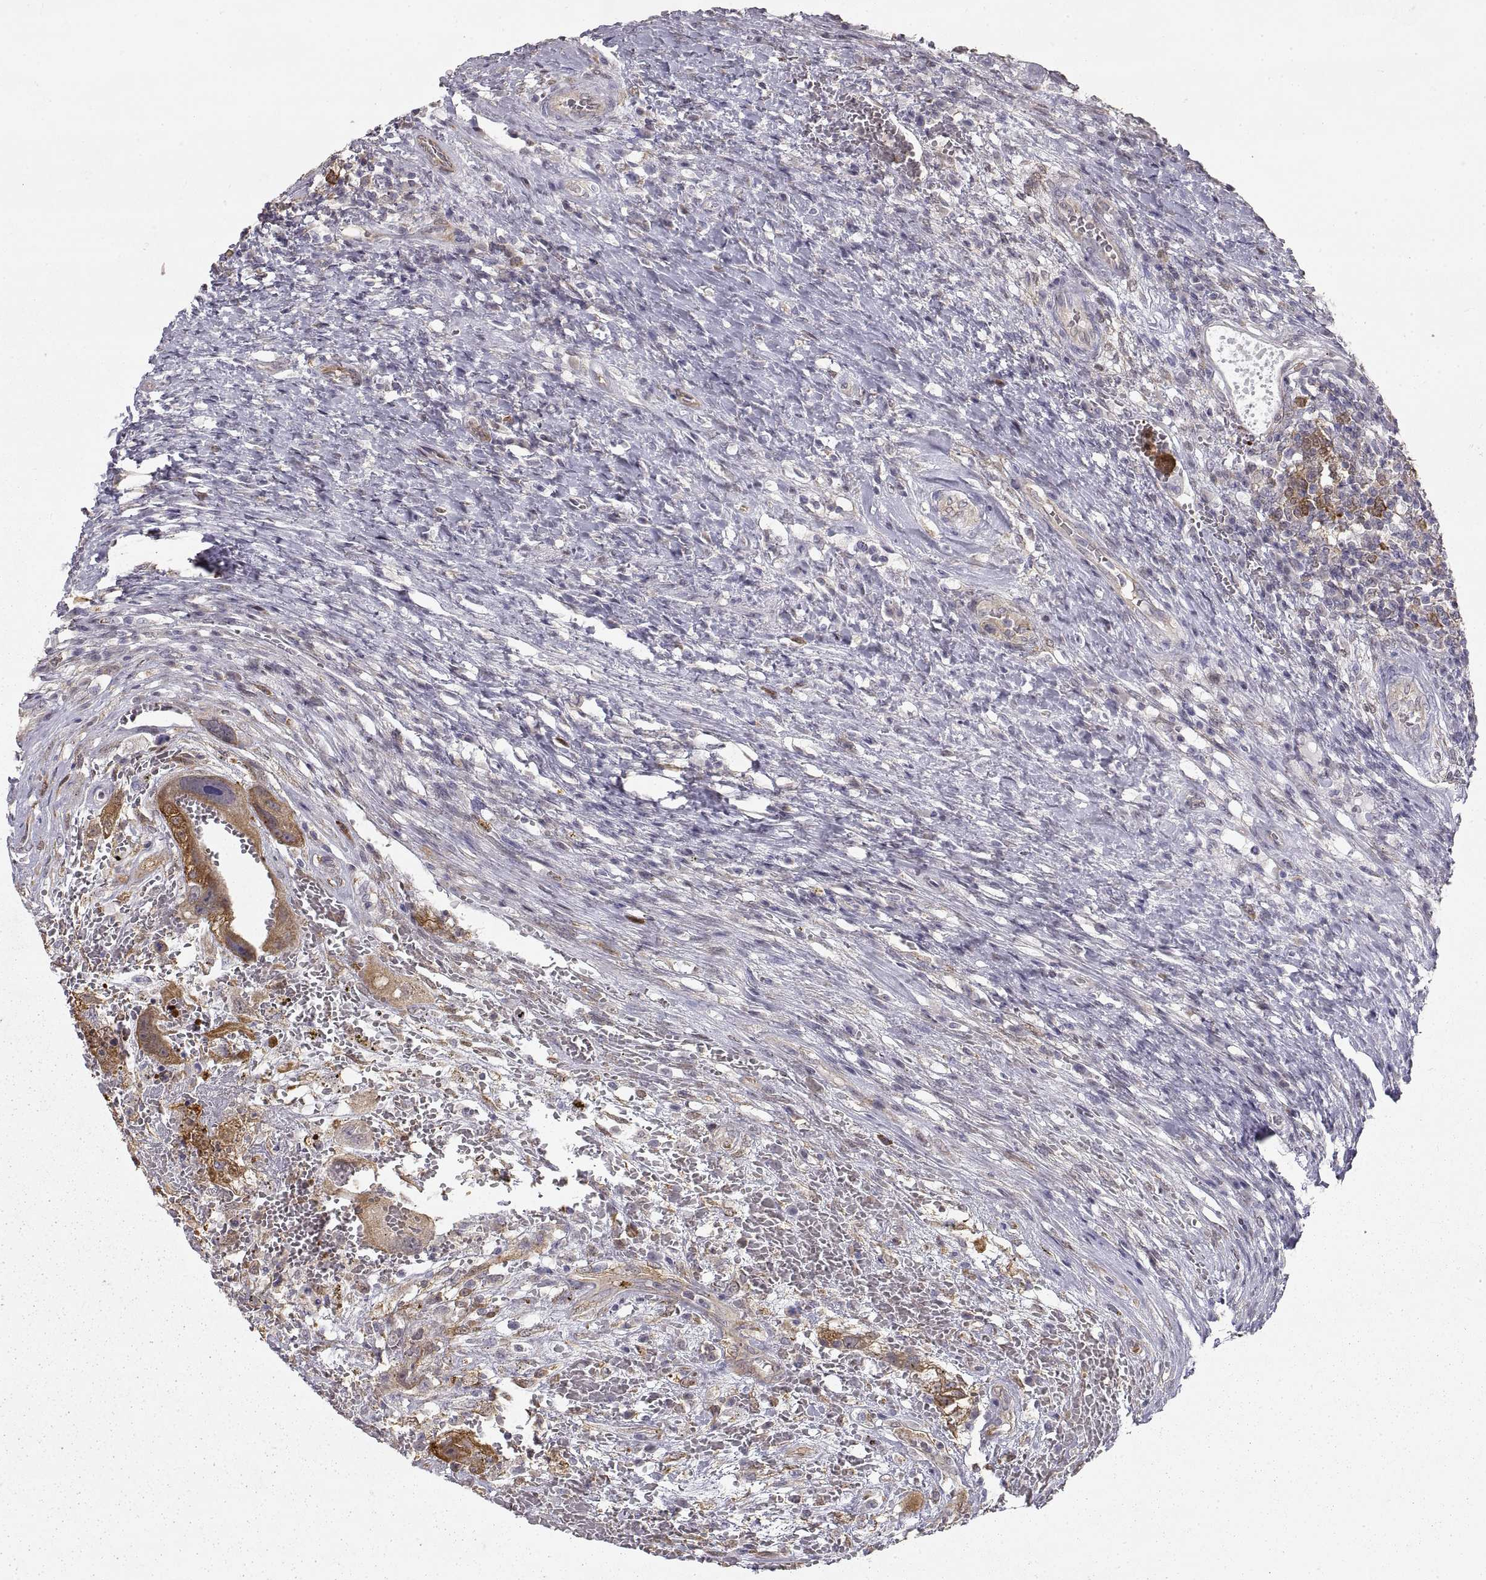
{"staining": {"intensity": "strong", "quantity": ">75%", "location": "cytoplasmic/membranous"}, "tissue": "testis cancer", "cell_type": "Tumor cells", "image_type": "cancer", "snomed": [{"axis": "morphology", "description": "Carcinoma, Embryonal, NOS"}, {"axis": "topography", "description": "Testis"}], "caption": "Immunohistochemical staining of embryonal carcinoma (testis) shows high levels of strong cytoplasmic/membranous protein staining in about >75% of tumor cells.", "gene": "HSP90AB1", "patient": {"sex": "male", "age": 26}}